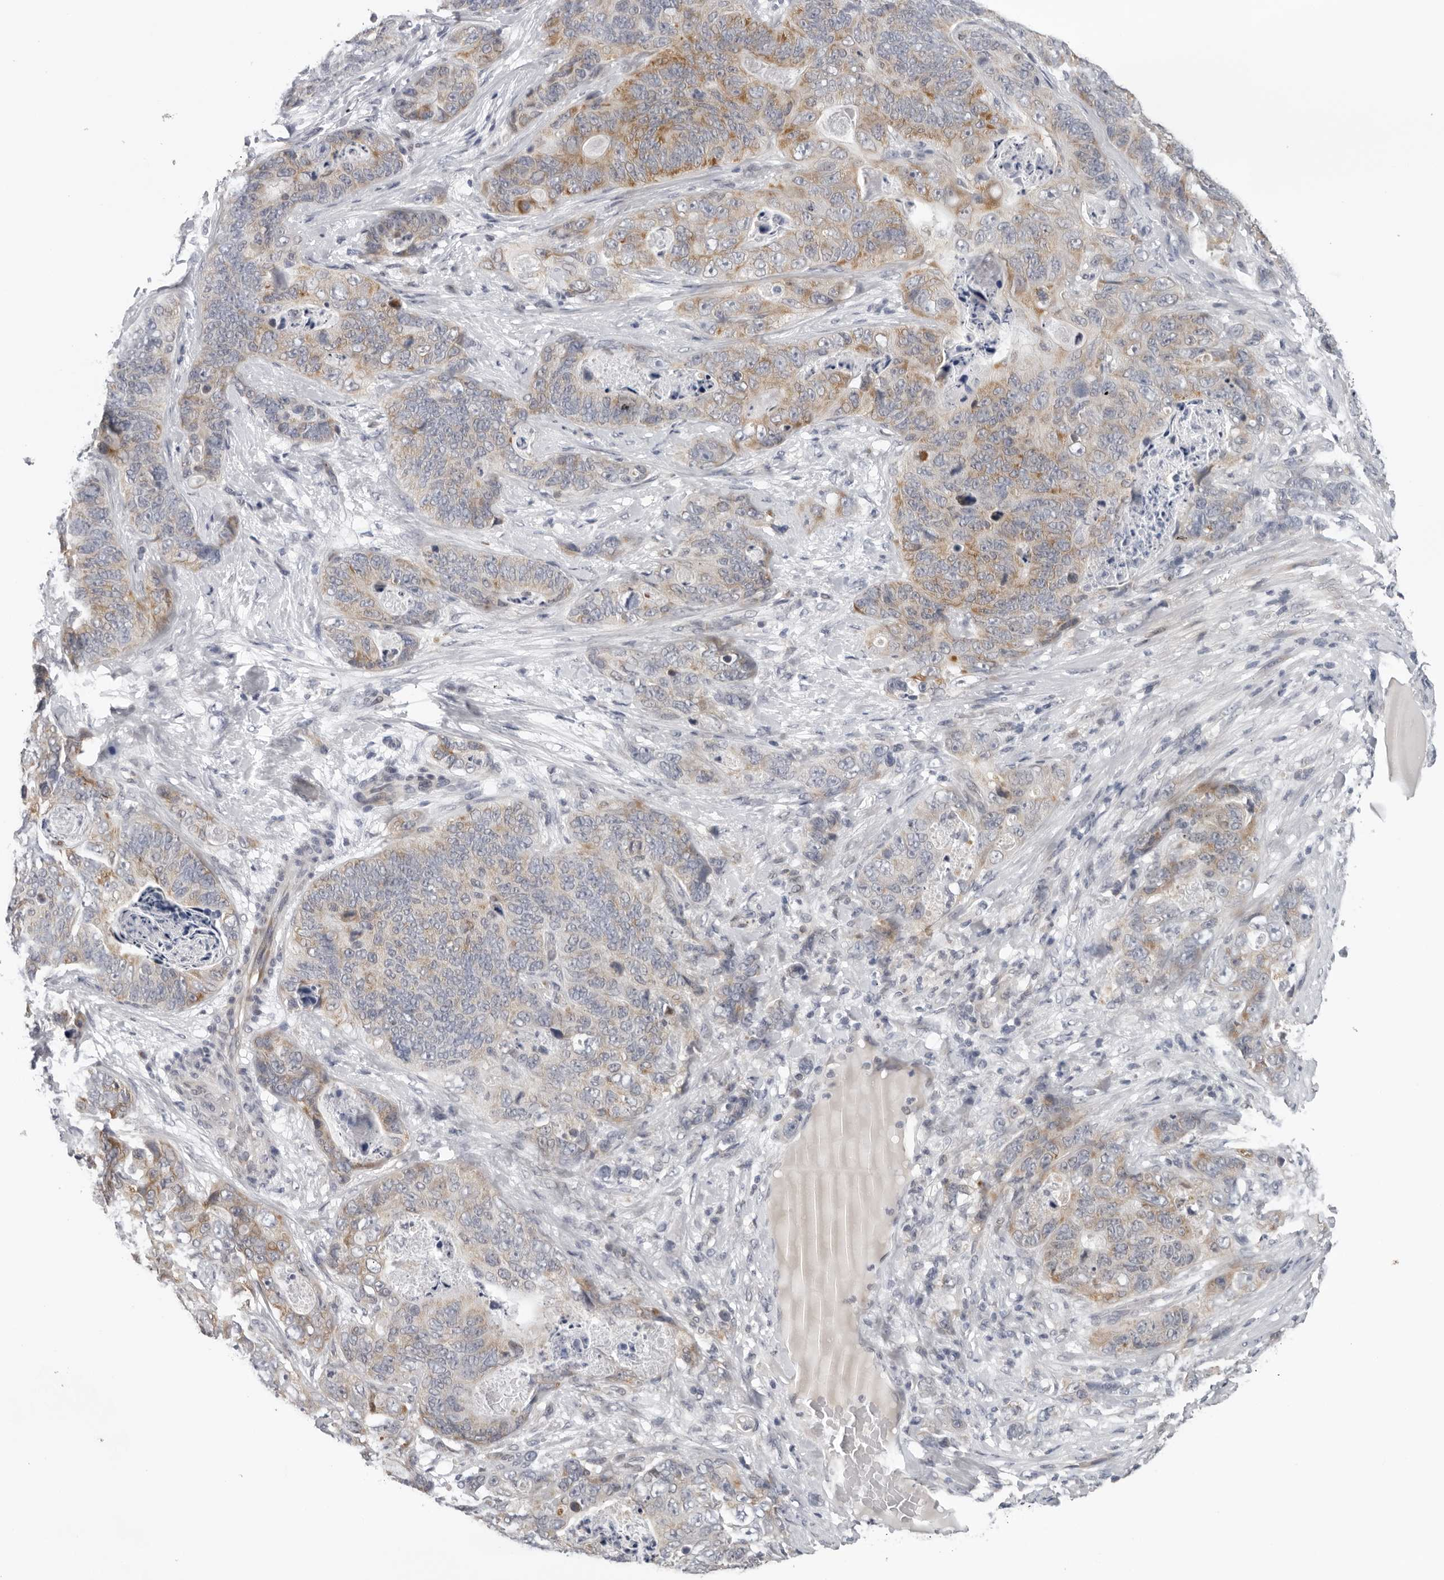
{"staining": {"intensity": "moderate", "quantity": "25%-75%", "location": "cytoplasmic/membranous"}, "tissue": "stomach cancer", "cell_type": "Tumor cells", "image_type": "cancer", "snomed": [{"axis": "morphology", "description": "Normal tissue, NOS"}, {"axis": "morphology", "description": "Adenocarcinoma, NOS"}, {"axis": "topography", "description": "Stomach"}], "caption": "Immunohistochemical staining of human stomach adenocarcinoma shows medium levels of moderate cytoplasmic/membranous protein positivity in approximately 25%-75% of tumor cells.", "gene": "CPT2", "patient": {"sex": "female", "age": 89}}